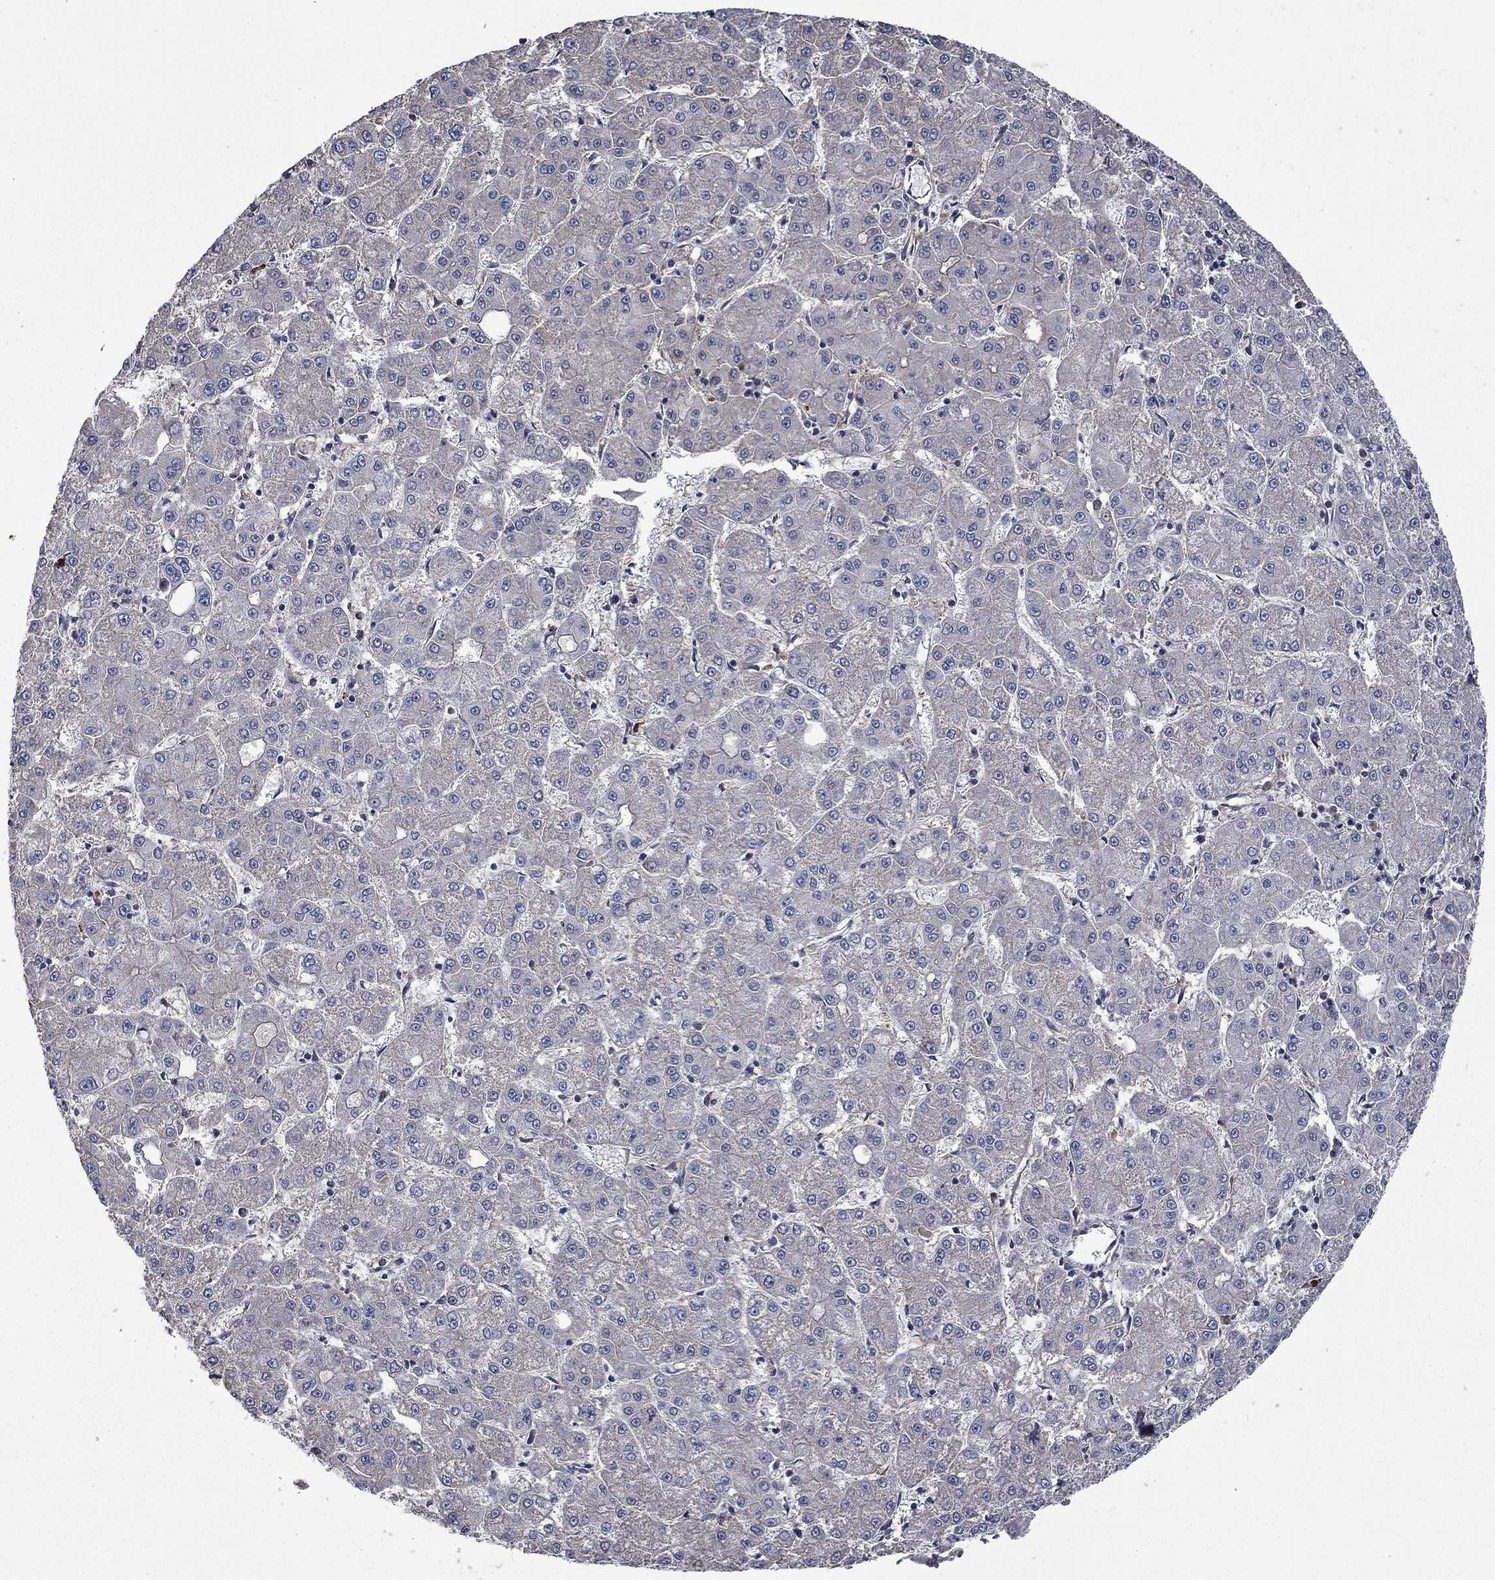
{"staining": {"intensity": "negative", "quantity": "none", "location": "none"}, "tissue": "liver cancer", "cell_type": "Tumor cells", "image_type": "cancer", "snomed": [{"axis": "morphology", "description": "Carcinoma, Hepatocellular, NOS"}, {"axis": "topography", "description": "Liver"}], "caption": "Immunohistochemistry micrograph of liver cancer (hepatocellular carcinoma) stained for a protein (brown), which displays no staining in tumor cells. (Immunohistochemistry (ihc), brightfield microscopy, high magnification).", "gene": "VCAN", "patient": {"sex": "male", "age": 73}}